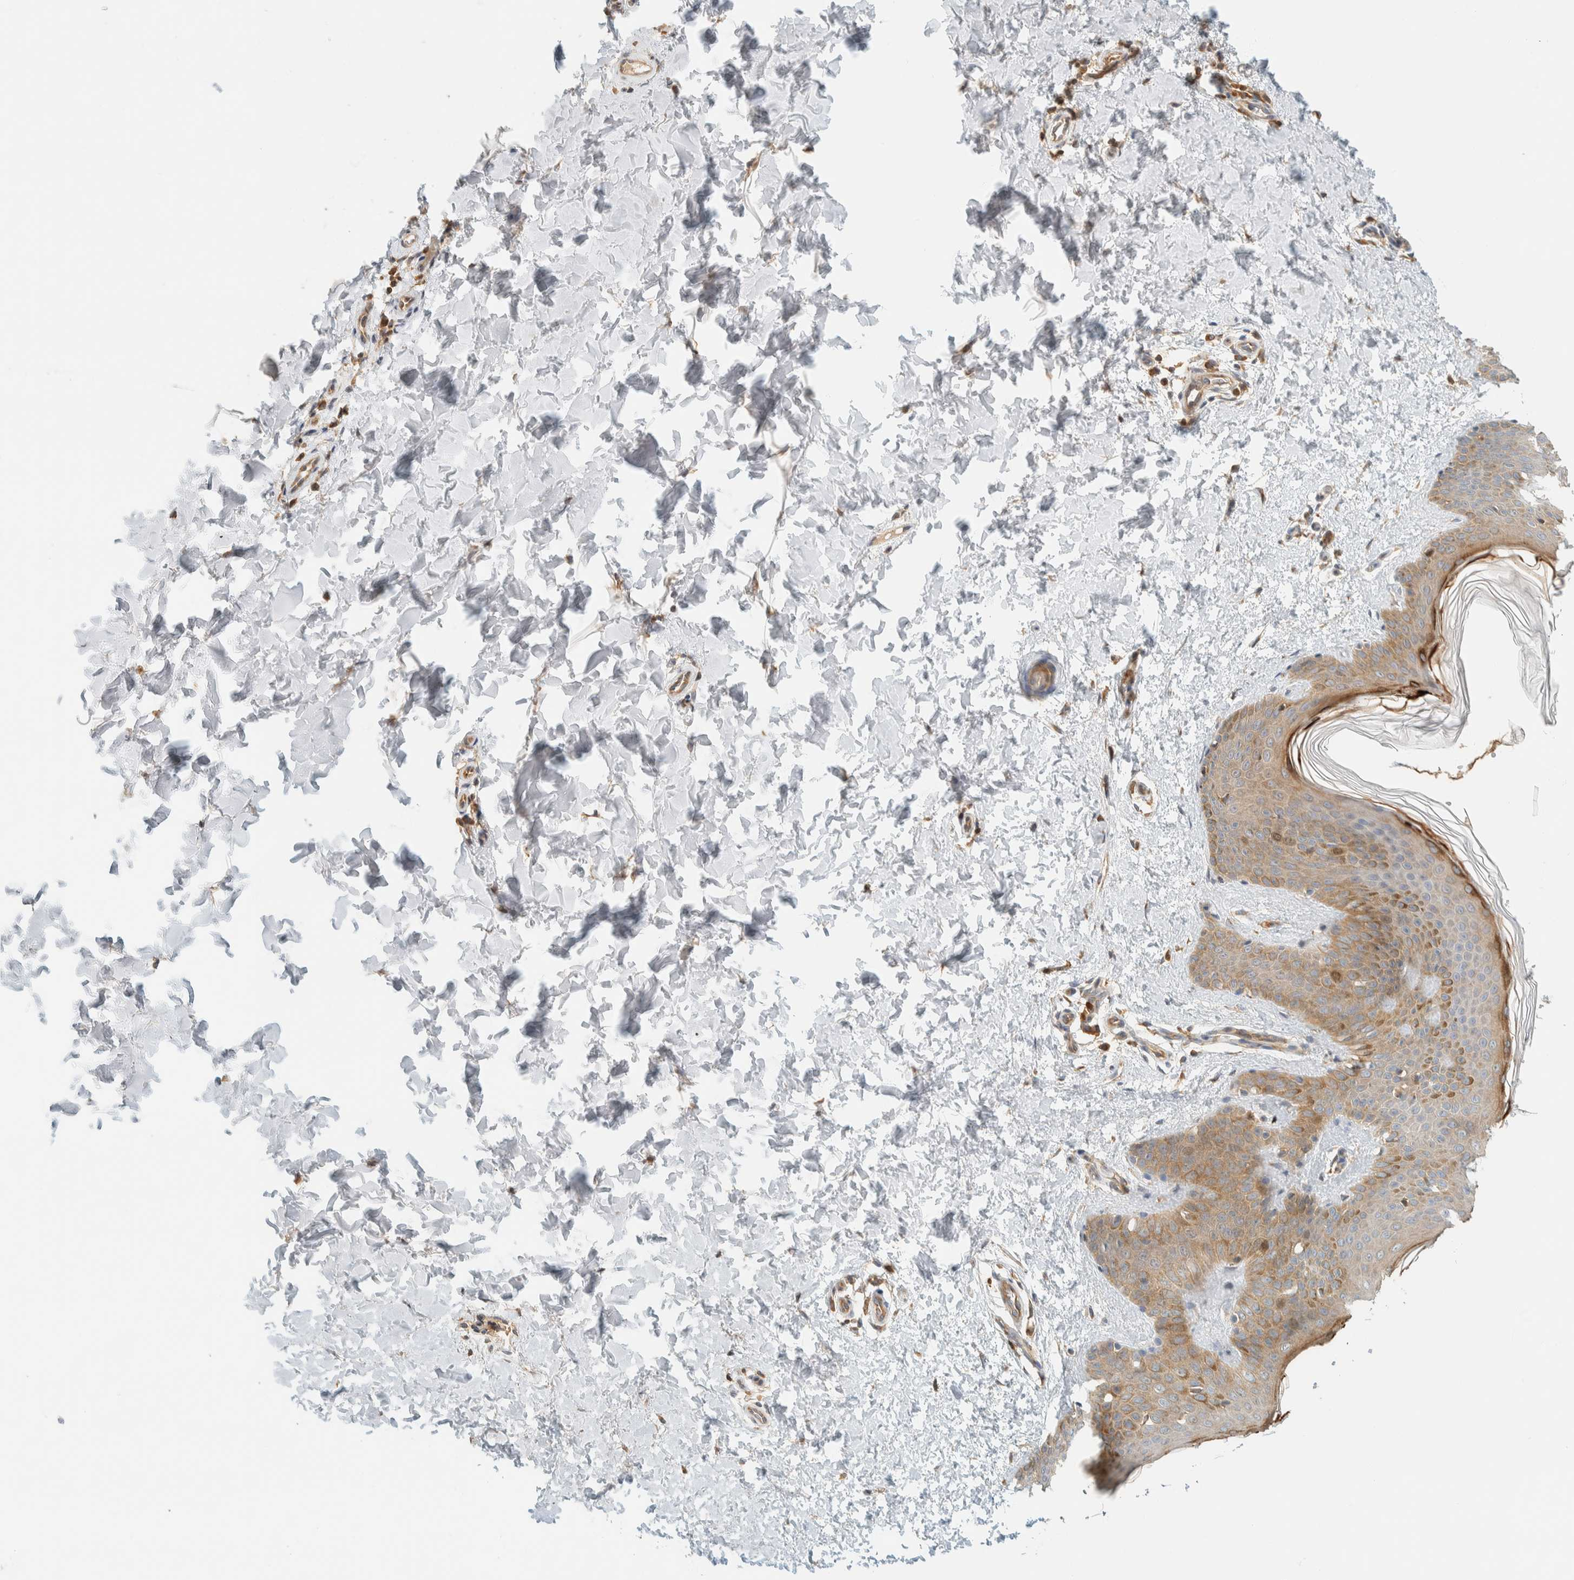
{"staining": {"intensity": "moderate", "quantity": ">75%", "location": "cytoplasmic/membranous"}, "tissue": "skin", "cell_type": "Fibroblasts", "image_type": "normal", "snomed": [{"axis": "morphology", "description": "Normal tissue, NOS"}, {"axis": "morphology", "description": "Neoplasm, benign, NOS"}, {"axis": "topography", "description": "Skin"}, {"axis": "topography", "description": "Soft tissue"}], "caption": "The image reveals a brown stain indicating the presence of a protein in the cytoplasmic/membranous of fibroblasts in skin.", "gene": "ARFGEF1", "patient": {"sex": "male", "age": 26}}